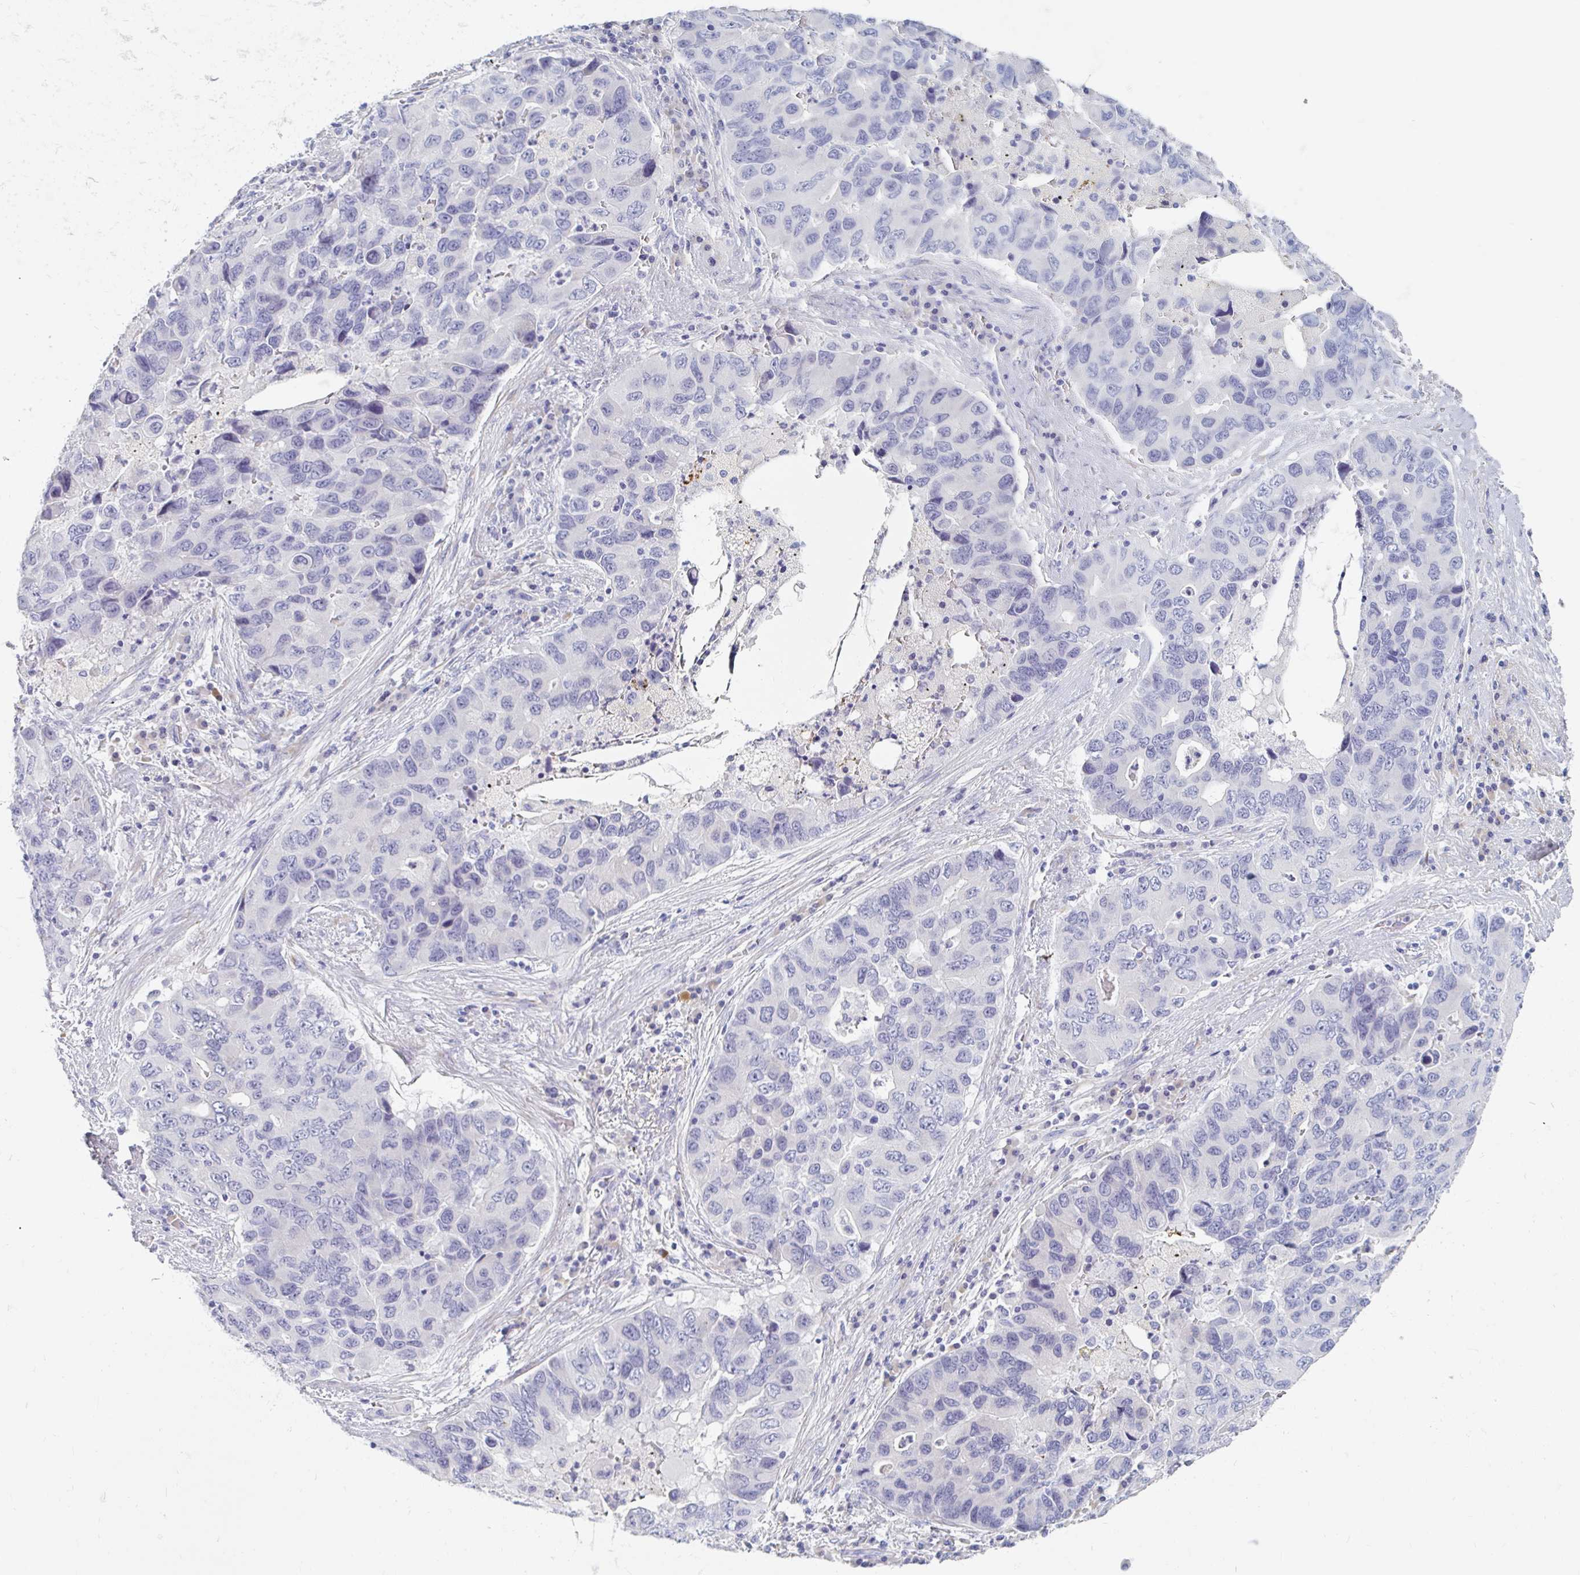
{"staining": {"intensity": "negative", "quantity": "none", "location": "none"}, "tissue": "lung cancer", "cell_type": "Tumor cells", "image_type": "cancer", "snomed": [{"axis": "morphology", "description": "Adenocarcinoma, NOS"}, {"axis": "morphology", "description": "Adenocarcinoma, metastatic, NOS"}, {"axis": "topography", "description": "Lymph node"}, {"axis": "topography", "description": "Lung"}], "caption": "Tumor cells are negative for protein expression in human lung metastatic adenocarcinoma.", "gene": "MYLK2", "patient": {"sex": "female", "age": 54}}